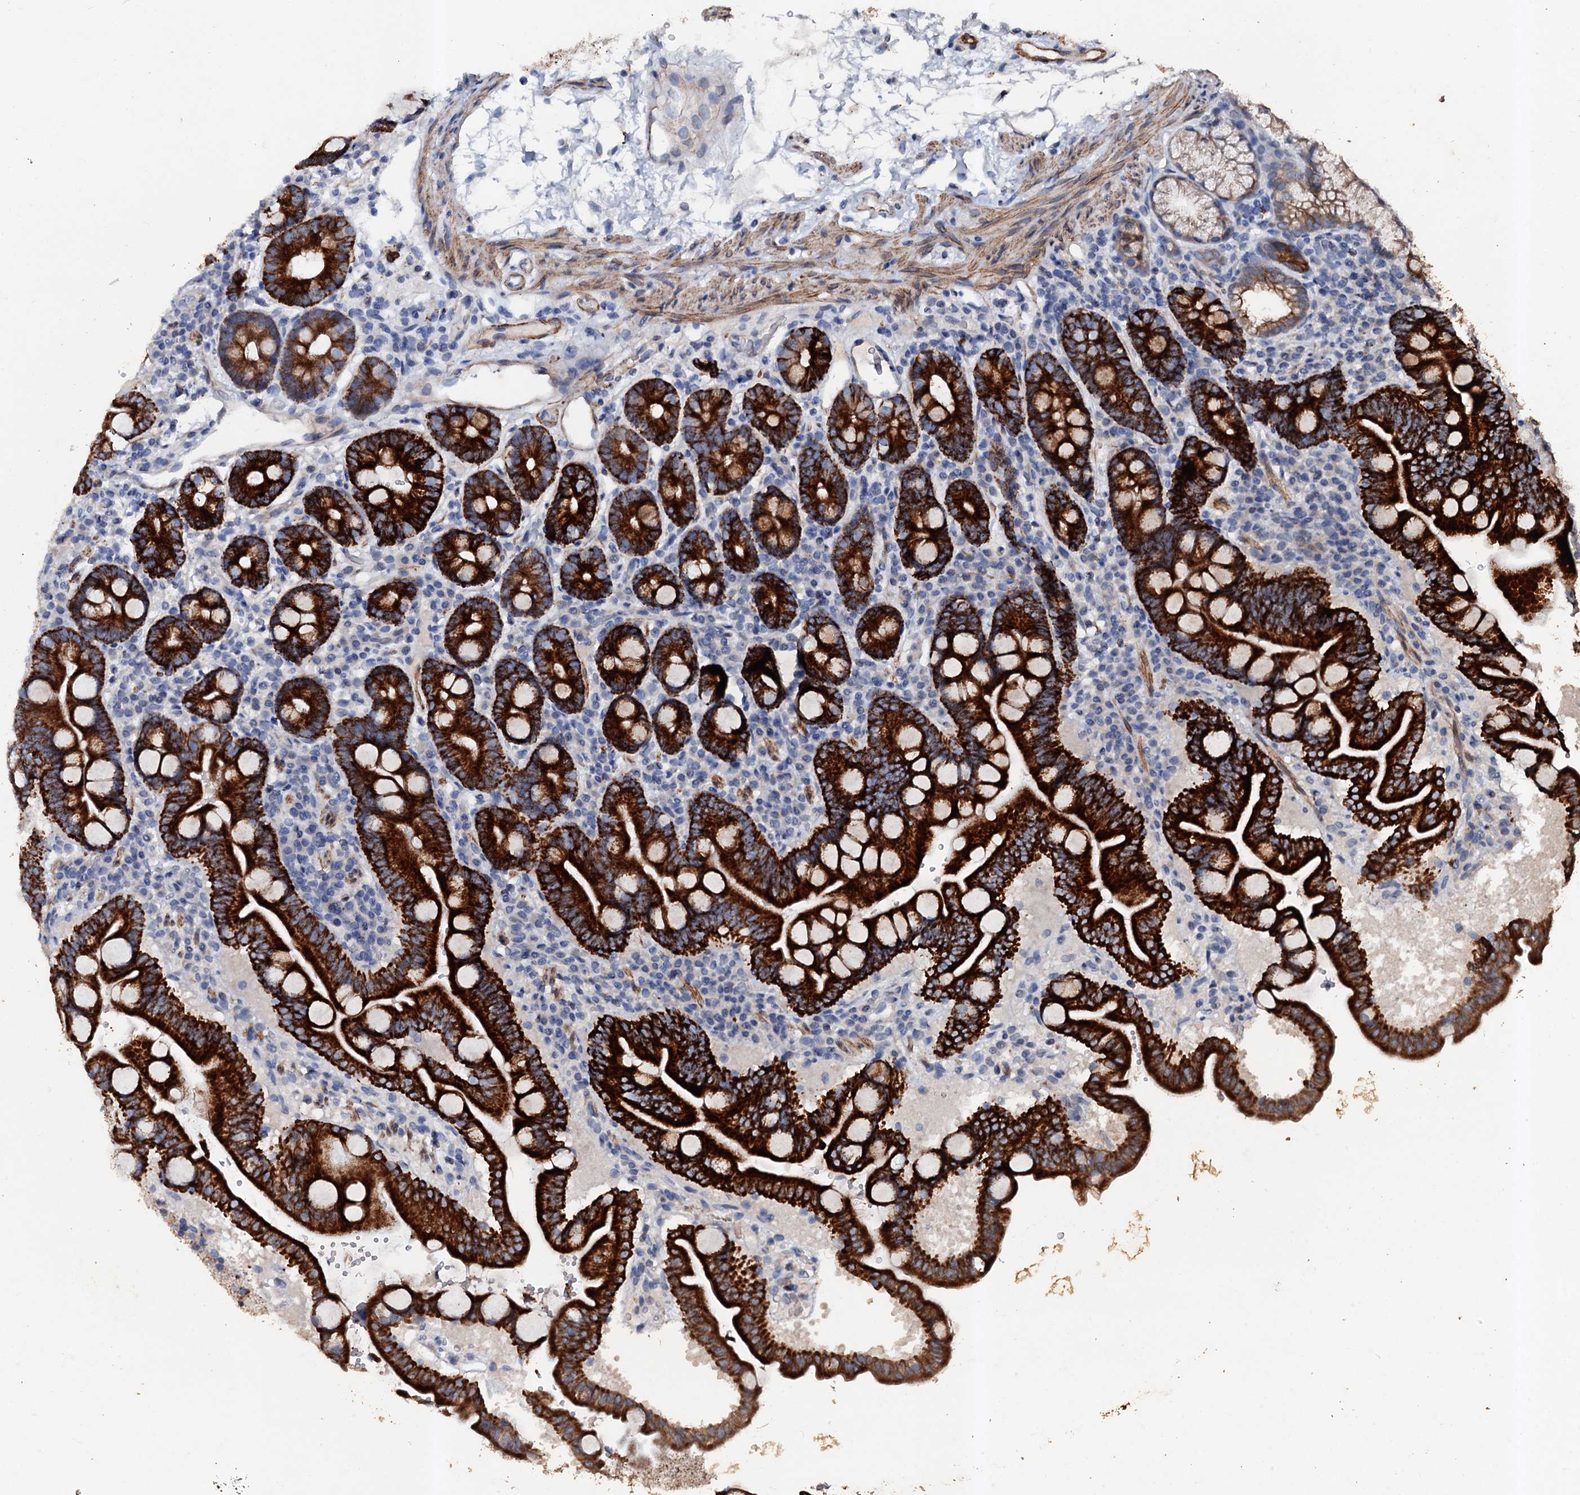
{"staining": {"intensity": "strong", "quantity": ">75%", "location": "cytoplasmic/membranous"}, "tissue": "duodenum", "cell_type": "Glandular cells", "image_type": "normal", "snomed": [{"axis": "morphology", "description": "Normal tissue, NOS"}, {"axis": "topography", "description": "Duodenum"}], "caption": "A high-resolution histopathology image shows IHC staining of normal duodenum, which displays strong cytoplasmic/membranous positivity in about >75% of glandular cells.", "gene": "VPS36", "patient": {"sex": "male", "age": 54}}